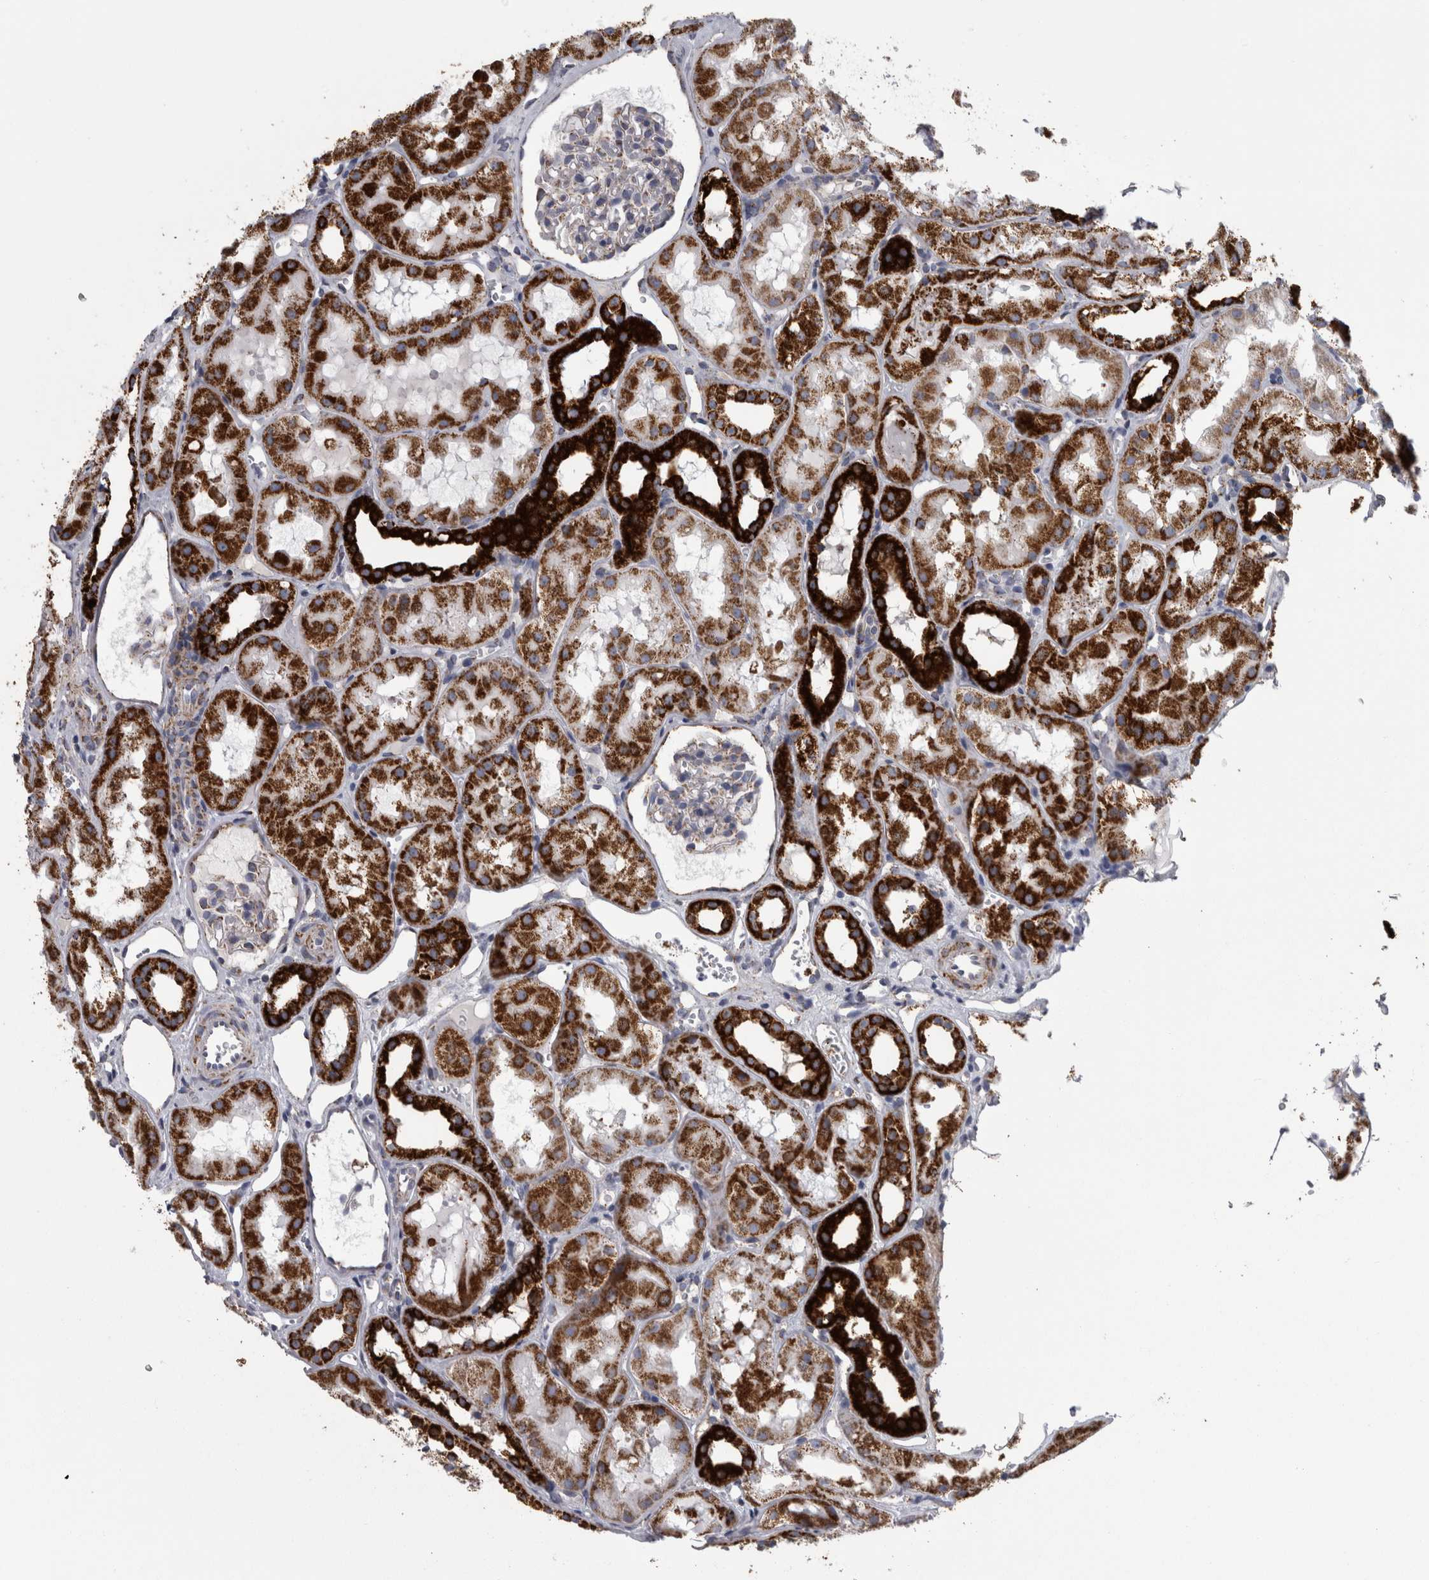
{"staining": {"intensity": "weak", "quantity": "<25%", "location": "cytoplasmic/membranous"}, "tissue": "kidney", "cell_type": "Cells in glomeruli", "image_type": "normal", "snomed": [{"axis": "morphology", "description": "Normal tissue, NOS"}, {"axis": "topography", "description": "Kidney"}], "caption": "Unremarkable kidney was stained to show a protein in brown. There is no significant expression in cells in glomeruli. (Brightfield microscopy of DAB immunohistochemistry at high magnification).", "gene": "DBT", "patient": {"sex": "male", "age": 16}}